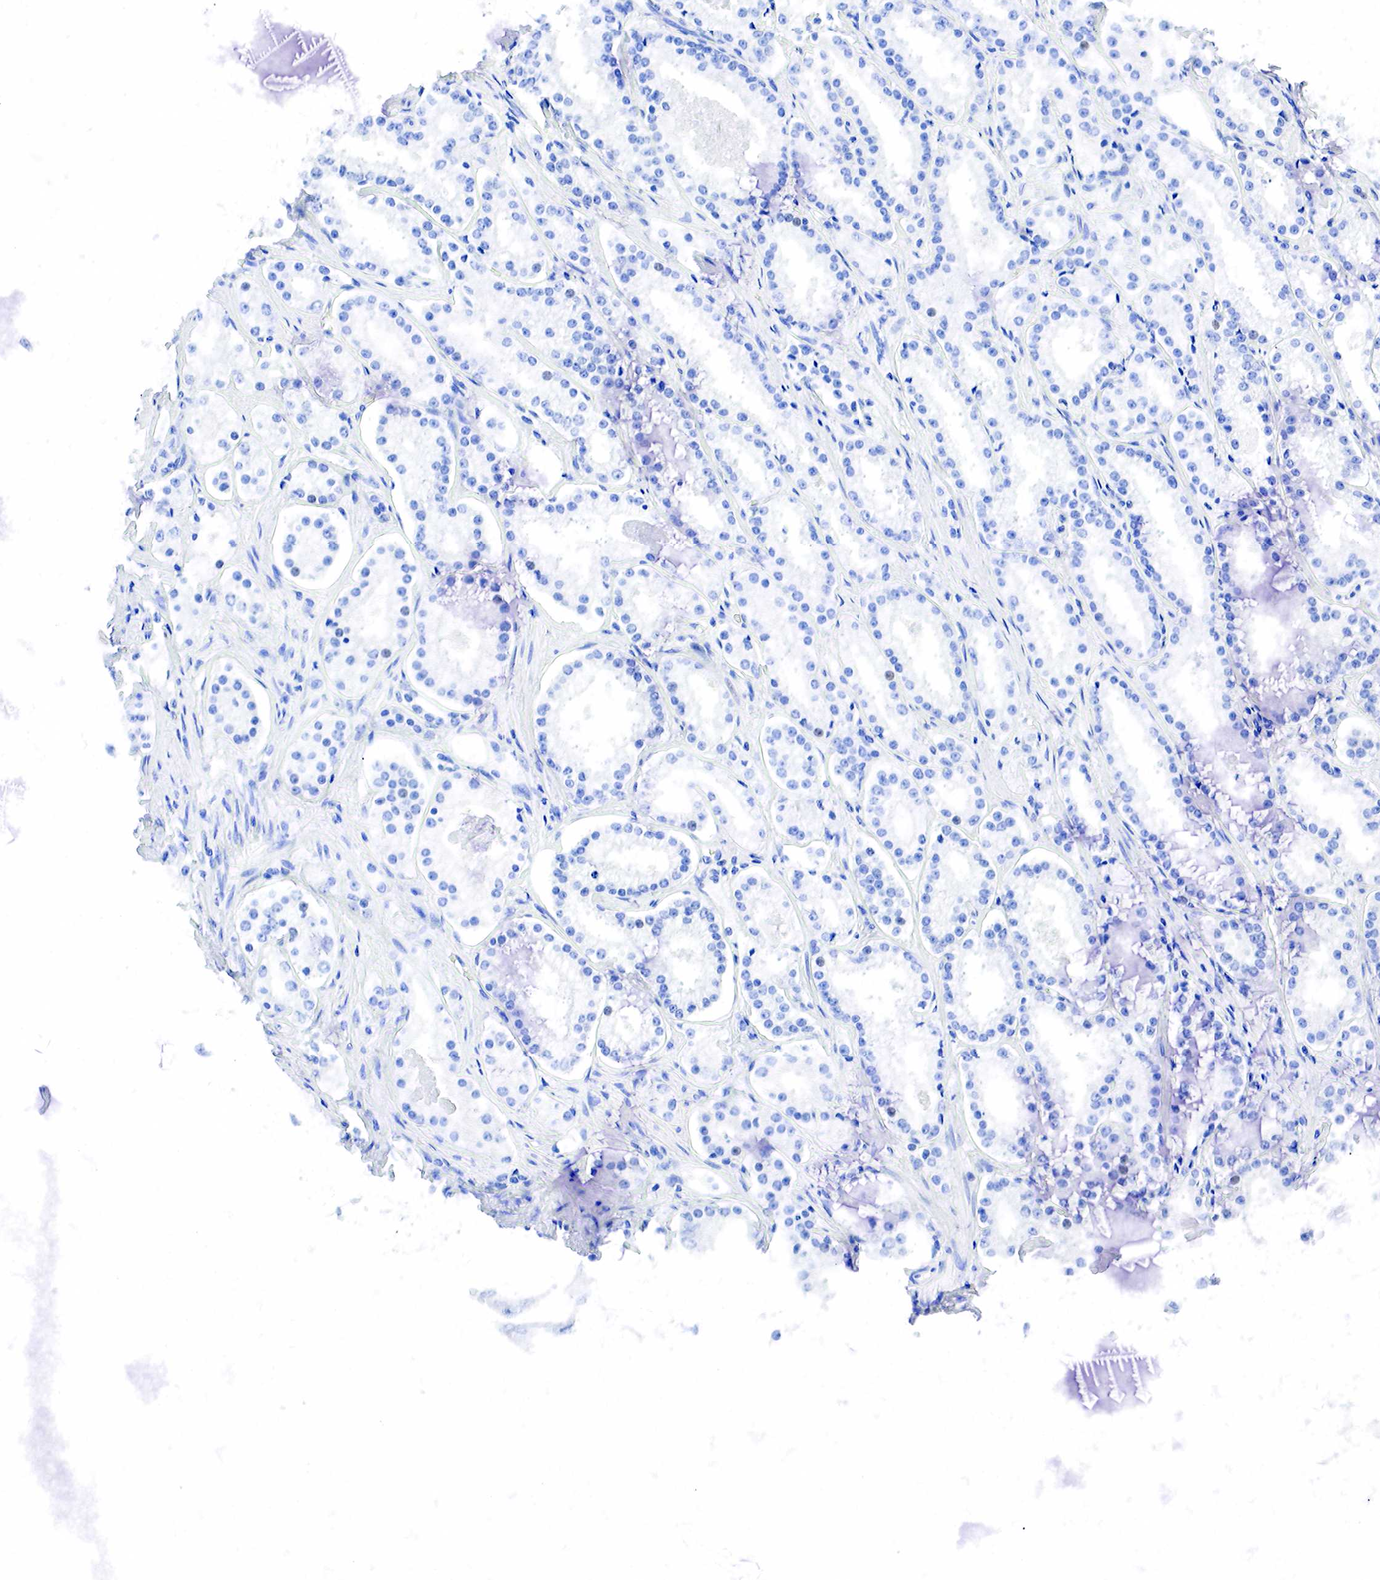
{"staining": {"intensity": "negative", "quantity": "none", "location": "none"}, "tissue": "prostate cancer", "cell_type": "Tumor cells", "image_type": "cancer", "snomed": [{"axis": "morphology", "description": "Adenocarcinoma, Medium grade"}, {"axis": "topography", "description": "Prostate"}], "caption": "High magnification brightfield microscopy of prostate cancer (medium-grade adenocarcinoma) stained with DAB (3,3'-diaminobenzidine) (brown) and counterstained with hematoxylin (blue): tumor cells show no significant positivity.", "gene": "PTH", "patient": {"sex": "male", "age": 73}}